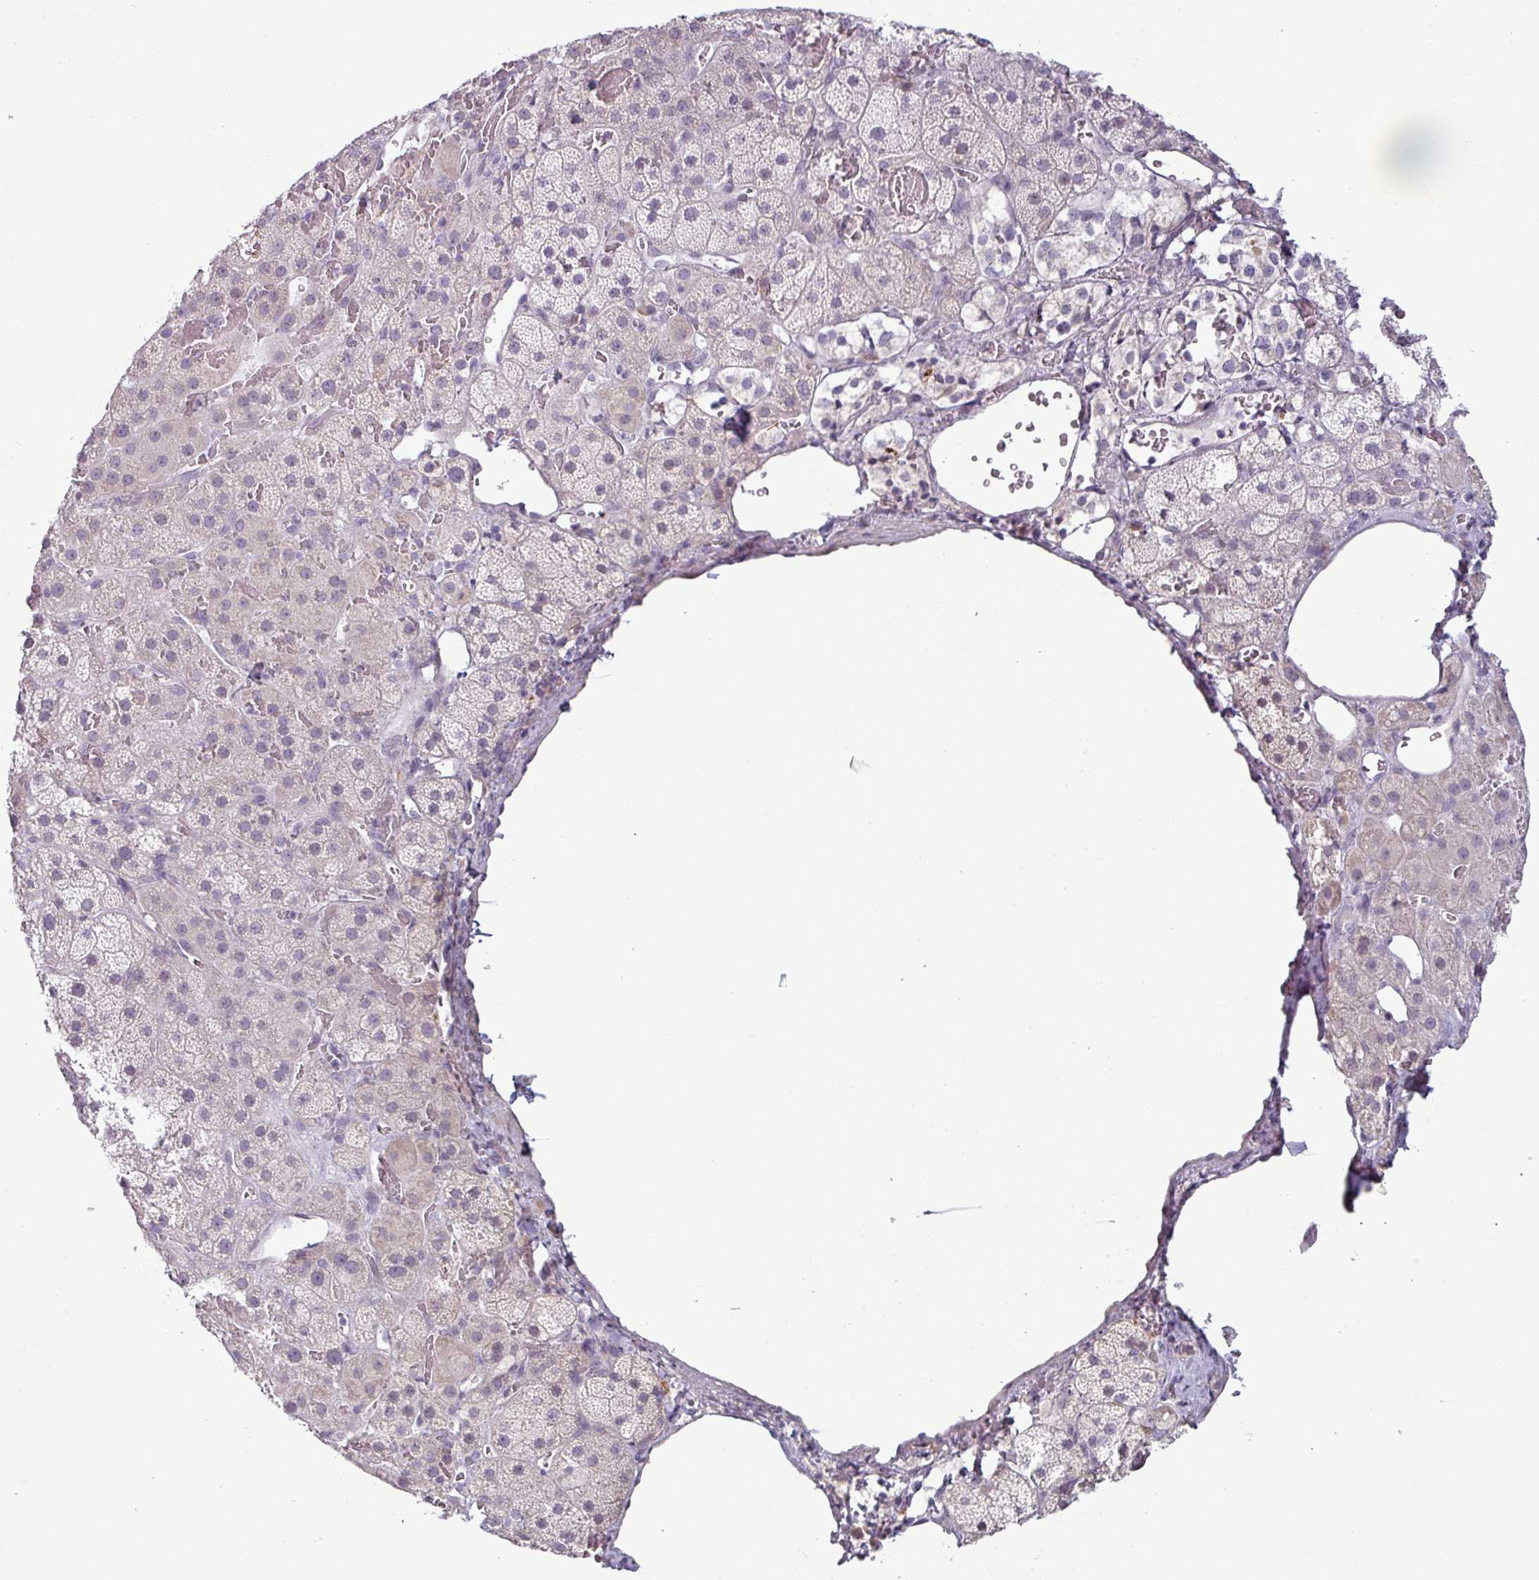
{"staining": {"intensity": "negative", "quantity": "none", "location": "none"}, "tissue": "adrenal gland", "cell_type": "Glandular cells", "image_type": "normal", "snomed": [{"axis": "morphology", "description": "Normal tissue, NOS"}, {"axis": "topography", "description": "Adrenal gland"}], "caption": "IHC of benign human adrenal gland shows no positivity in glandular cells.", "gene": "OR52D1", "patient": {"sex": "male", "age": 57}}